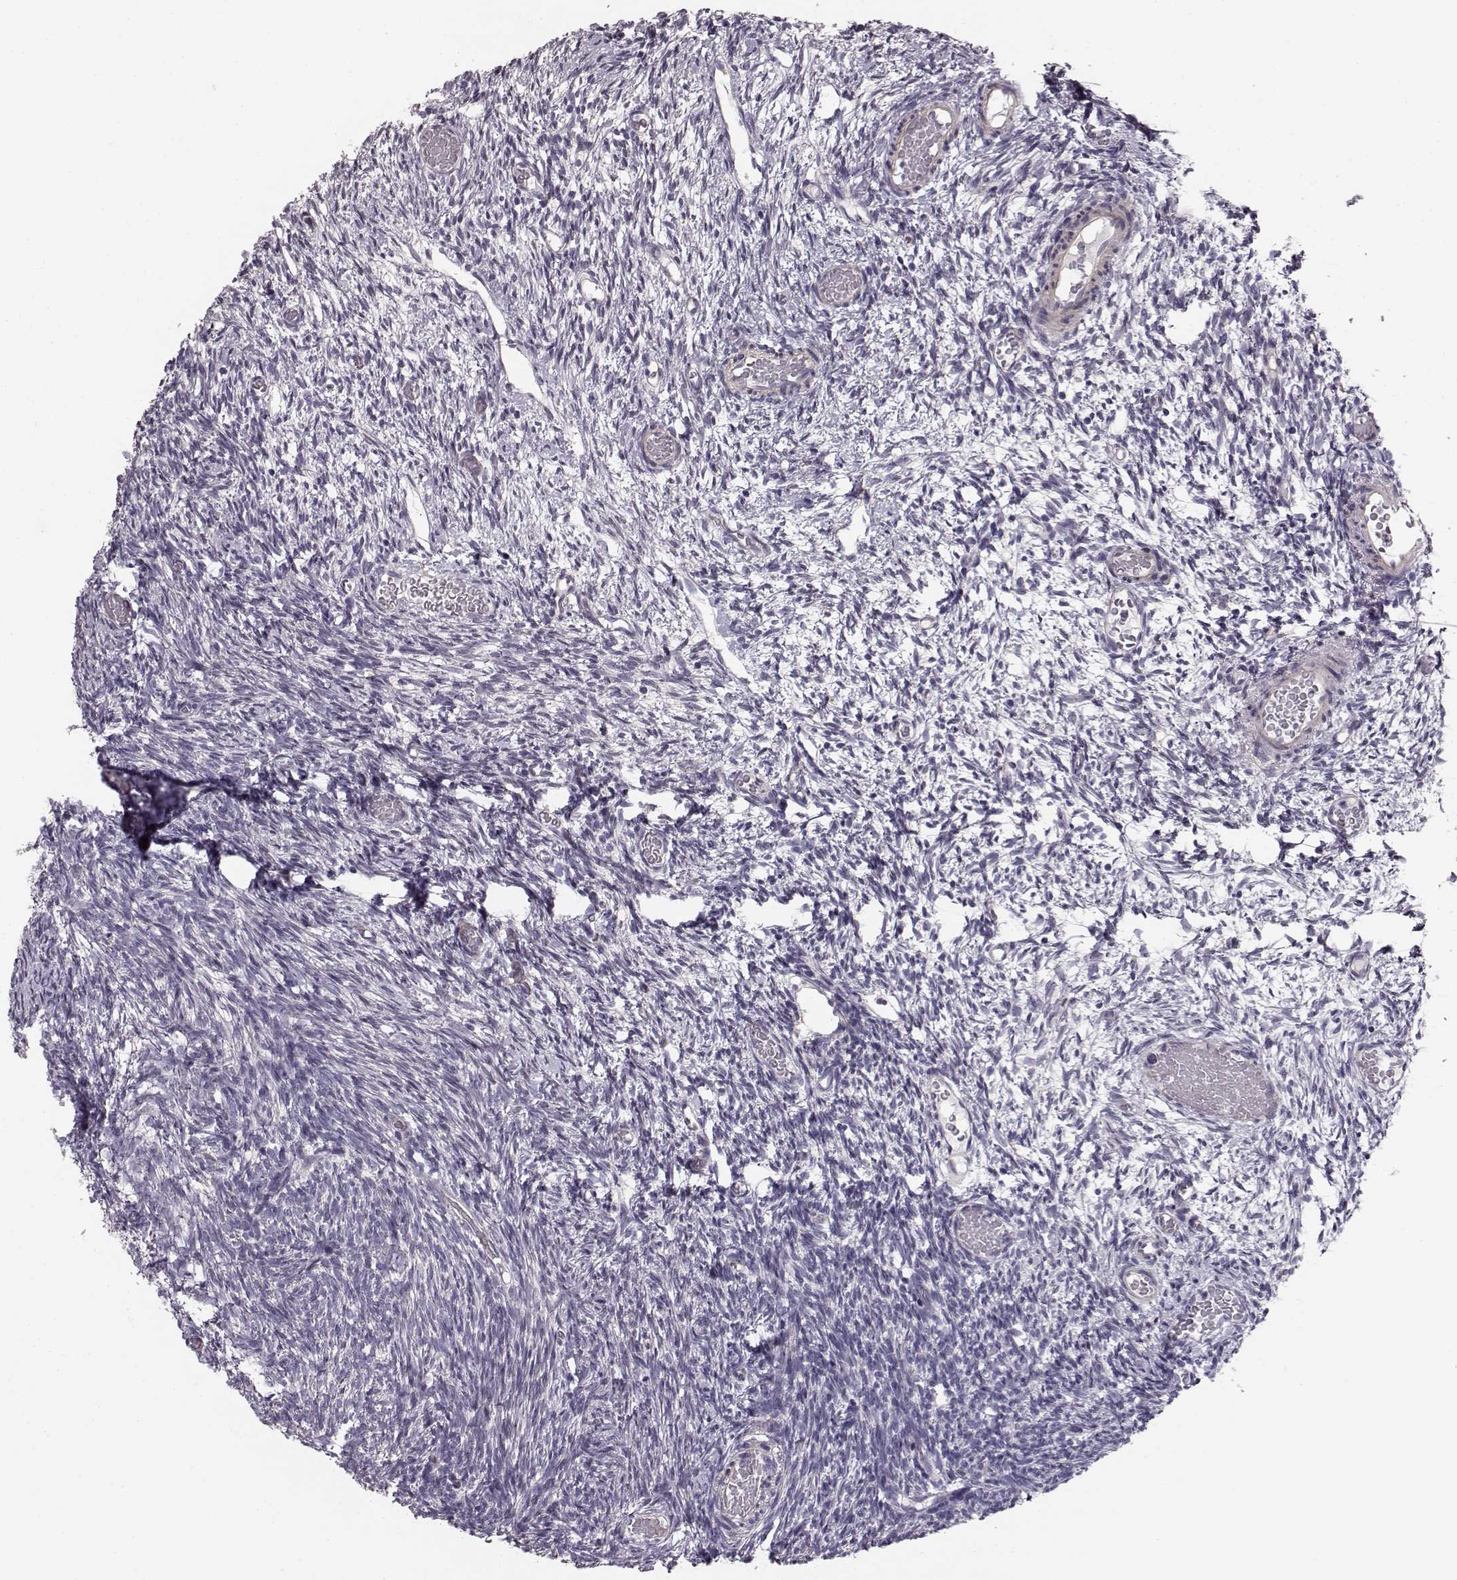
{"staining": {"intensity": "negative", "quantity": "none", "location": "none"}, "tissue": "ovary", "cell_type": "Follicle cells", "image_type": "normal", "snomed": [{"axis": "morphology", "description": "Normal tissue, NOS"}, {"axis": "topography", "description": "Ovary"}], "caption": "IHC photomicrograph of normal ovary: human ovary stained with DAB (3,3'-diaminobenzidine) shows no significant protein staining in follicle cells.", "gene": "GPR50", "patient": {"sex": "female", "age": 39}}